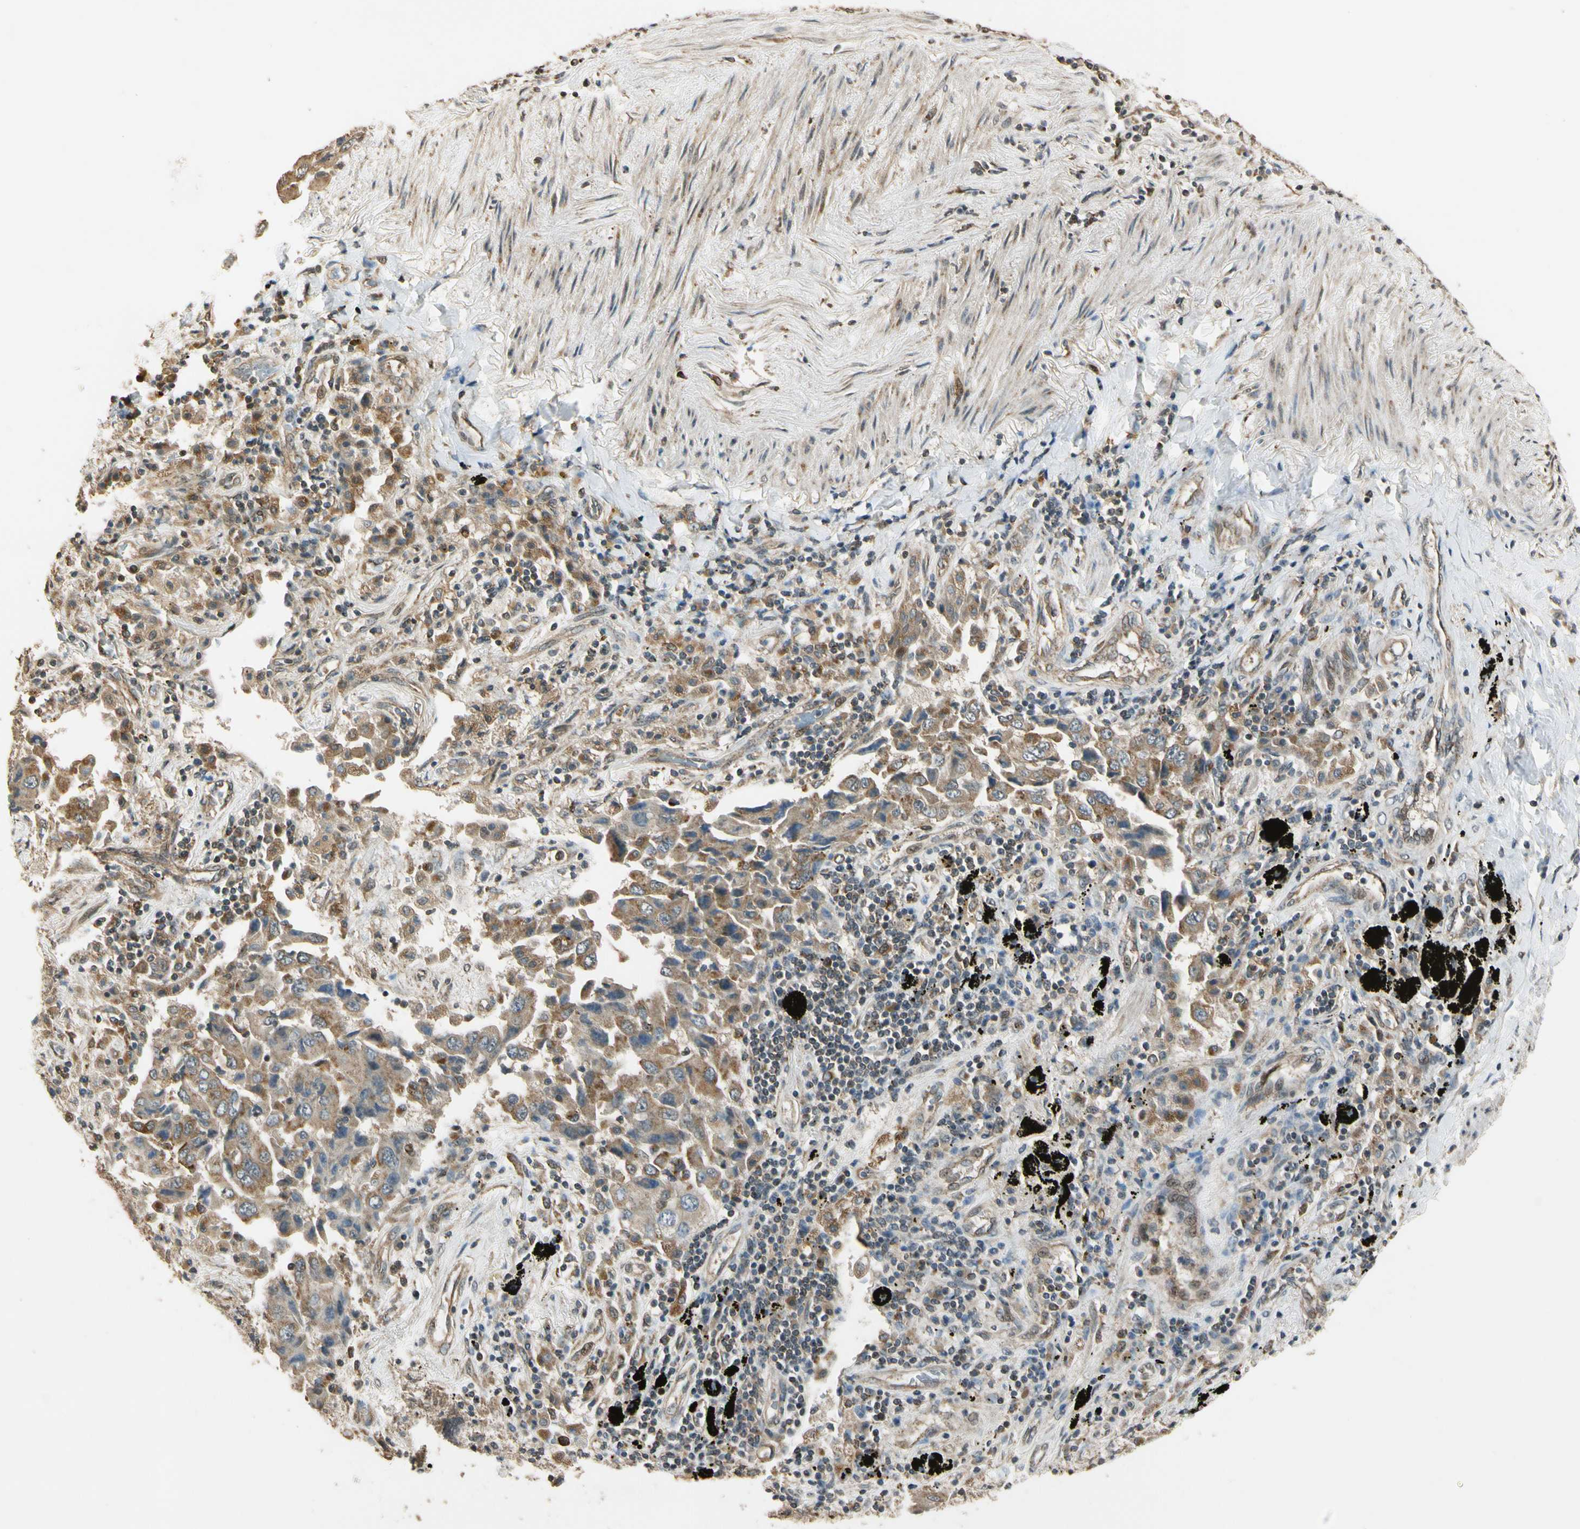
{"staining": {"intensity": "moderate", "quantity": ">75%", "location": "cytoplasmic/membranous"}, "tissue": "lung cancer", "cell_type": "Tumor cells", "image_type": "cancer", "snomed": [{"axis": "morphology", "description": "Adenocarcinoma, NOS"}, {"axis": "topography", "description": "Lung"}], "caption": "An immunohistochemistry histopathology image of neoplastic tissue is shown. Protein staining in brown labels moderate cytoplasmic/membranous positivity in adenocarcinoma (lung) within tumor cells.", "gene": "LAMTOR1", "patient": {"sex": "female", "age": 65}}